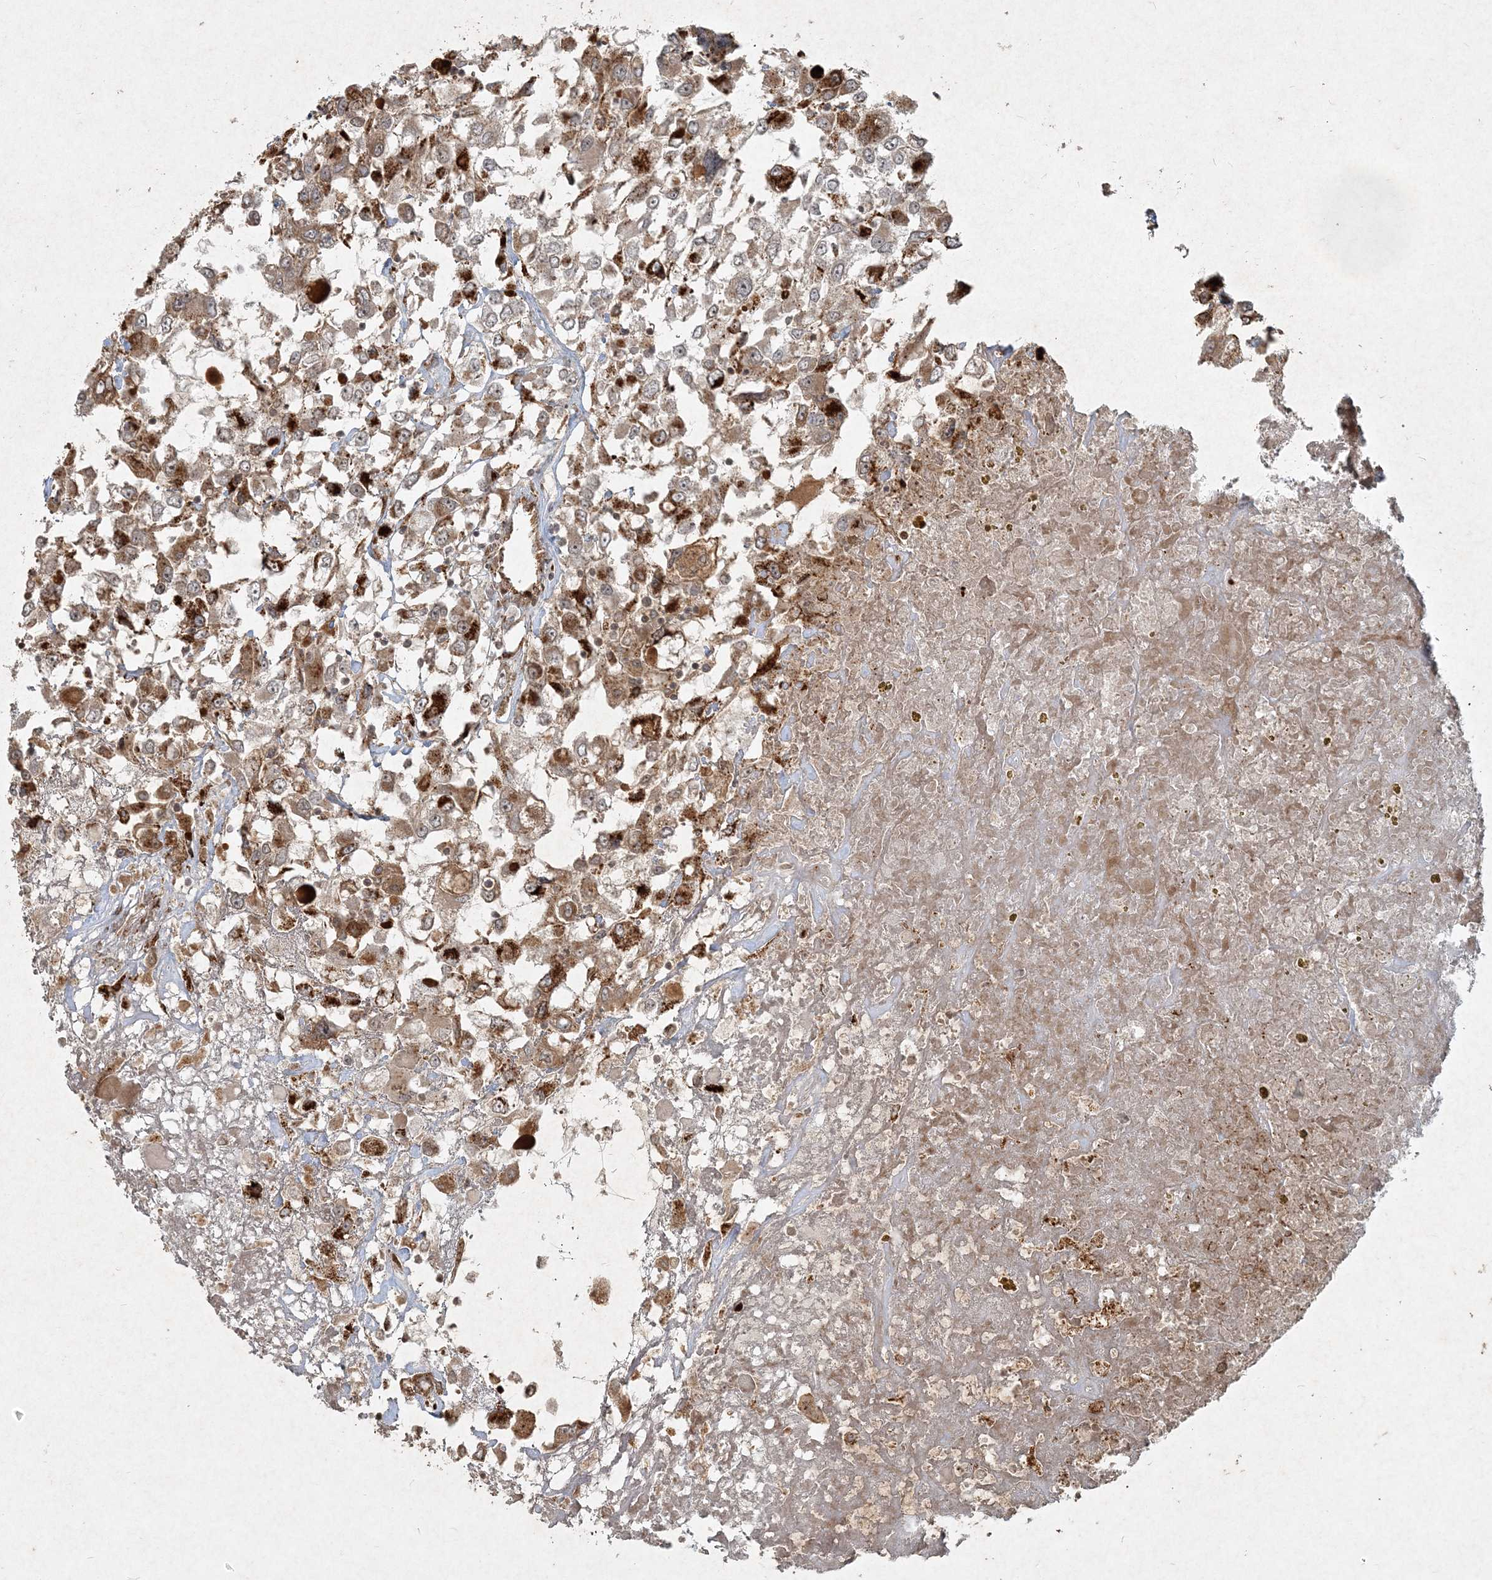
{"staining": {"intensity": "moderate", "quantity": ">75%", "location": "cytoplasmic/membranous"}, "tissue": "renal cancer", "cell_type": "Tumor cells", "image_type": "cancer", "snomed": [{"axis": "morphology", "description": "Adenocarcinoma, NOS"}, {"axis": "topography", "description": "Kidney"}], "caption": "Moderate cytoplasmic/membranous protein expression is seen in about >75% of tumor cells in adenocarcinoma (renal).", "gene": "NARS1", "patient": {"sex": "female", "age": 52}}